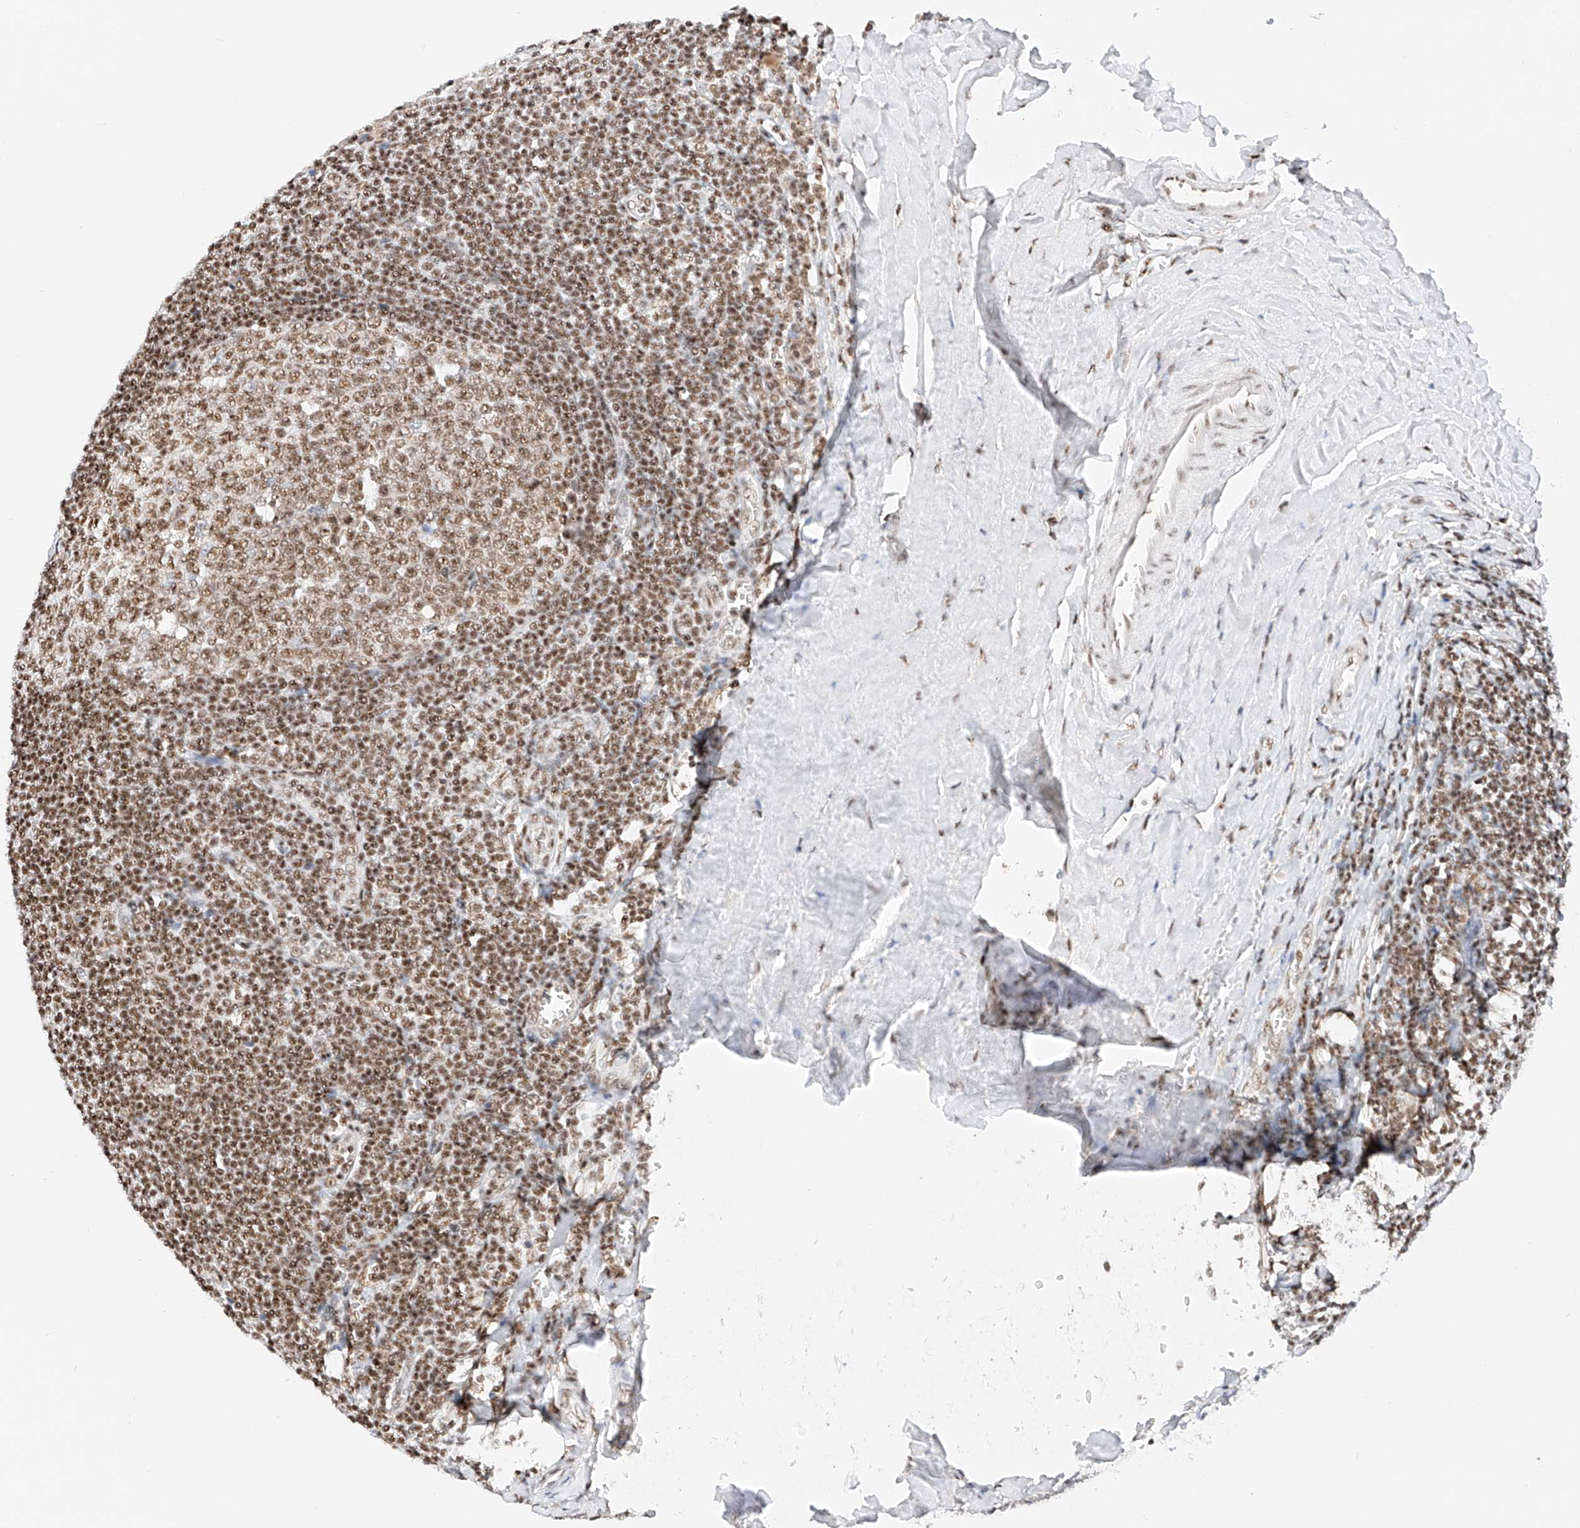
{"staining": {"intensity": "moderate", "quantity": ">75%", "location": "nuclear"}, "tissue": "tonsil", "cell_type": "Germinal center cells", "image_type": "normal", "snomed": [{"axis": "morphology", "description": "Normal tissue, NOS"}, {"axis": "topography", "description": "Tonsil"}], "caption": "Brown immunohistochemical staining in unremarkable tonsil shows moderate nuclear staining in approximately >75% of germinal center cells.", "gene": "NRF1", "patient": {"sex": "male", "age": 27}}